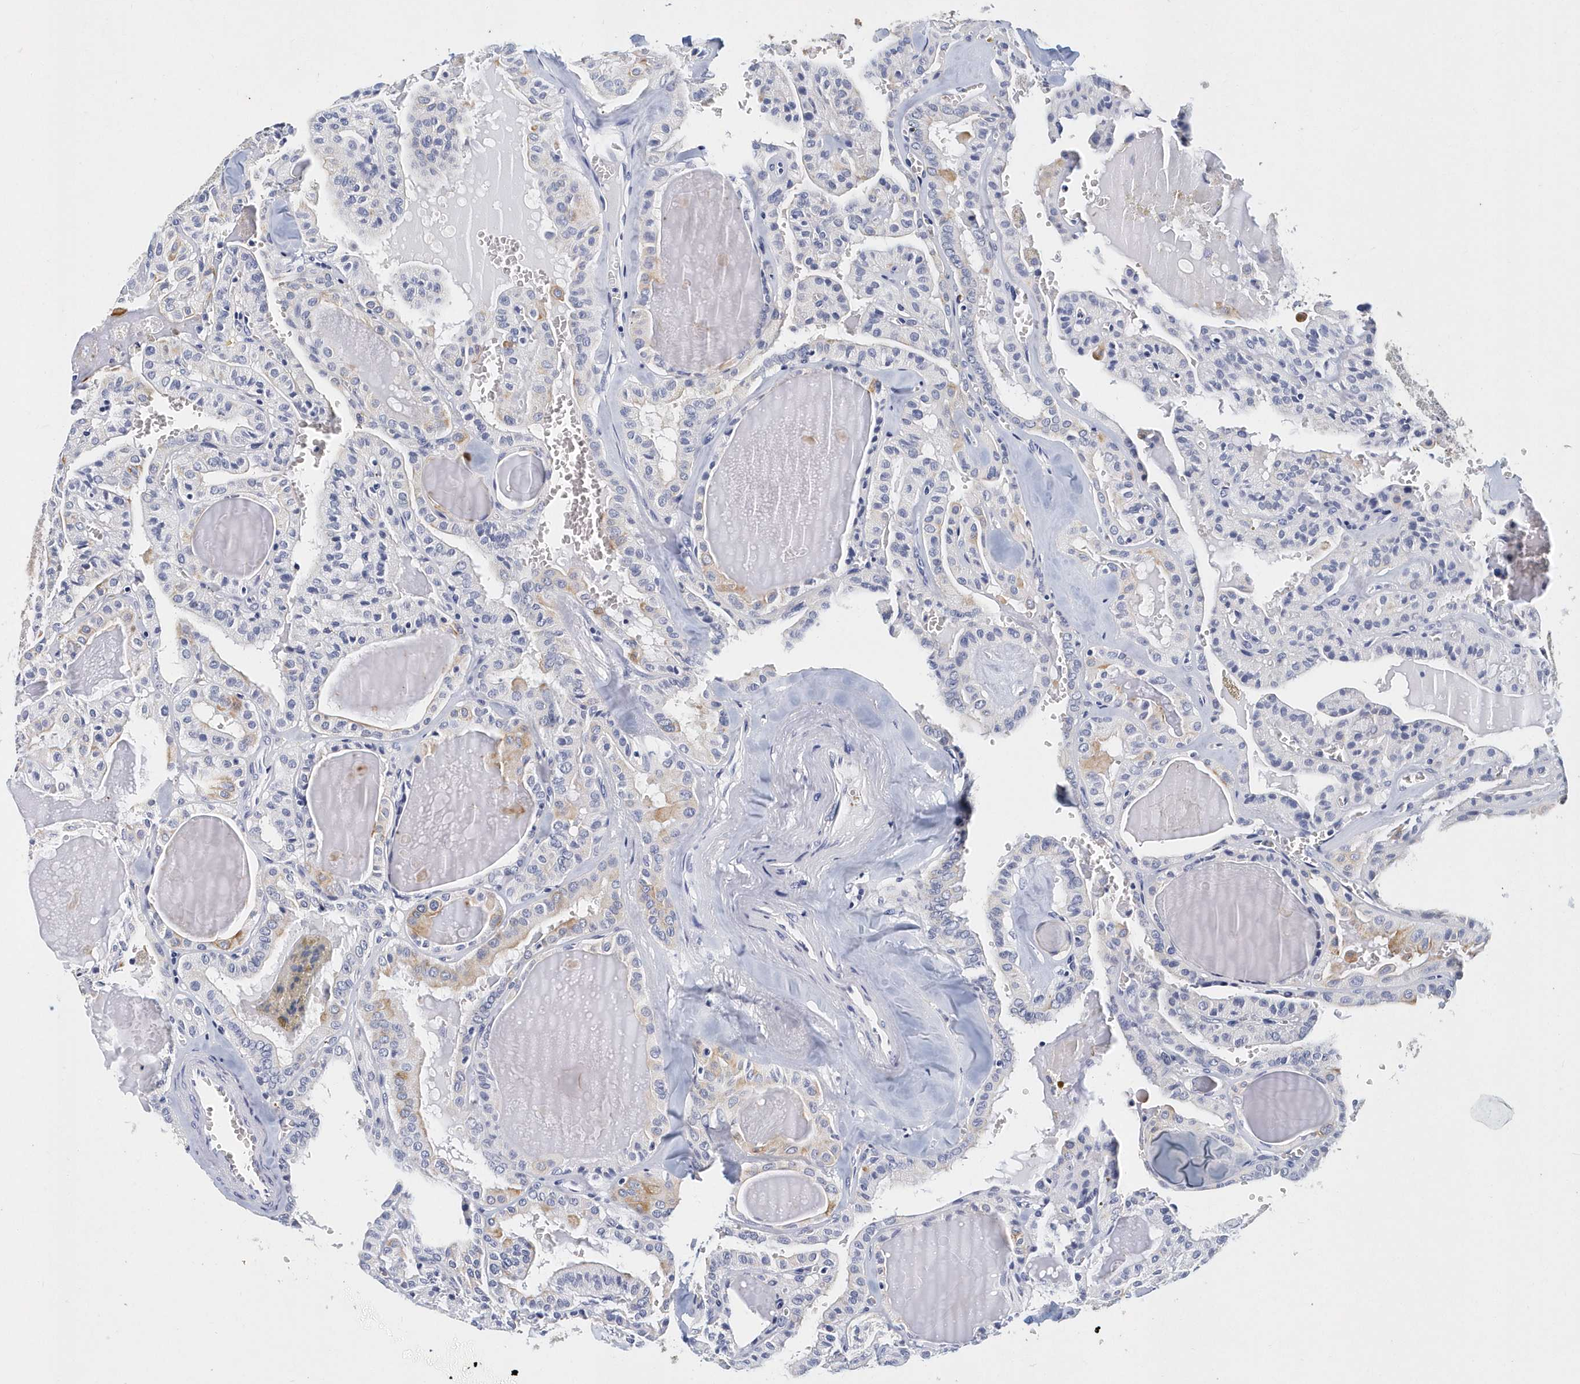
{"staining": {"intensity": "moderate", "quantity": "<25%", "location": "cytoplasmic/membranous"}, "tissue": "thyroid cancer", "cell_type": "Tumor cells", "image_type": "cancer", "snomed": [{"axis": "morphology", "description": "Papillary adenocarcinoma, NOS"}, {"axis": "topography", "description": "Thyroid gland"}], "caption": "A micrograph showing moderate cytoplasmic/membranous positivity in about <25% of tumor cells in papillary adenocarcinoma (thyroid), as visualized by brown immunohistochemical staining.", "gene": "ITGA2B", "patient": {"sex": "male", "age": 52}}